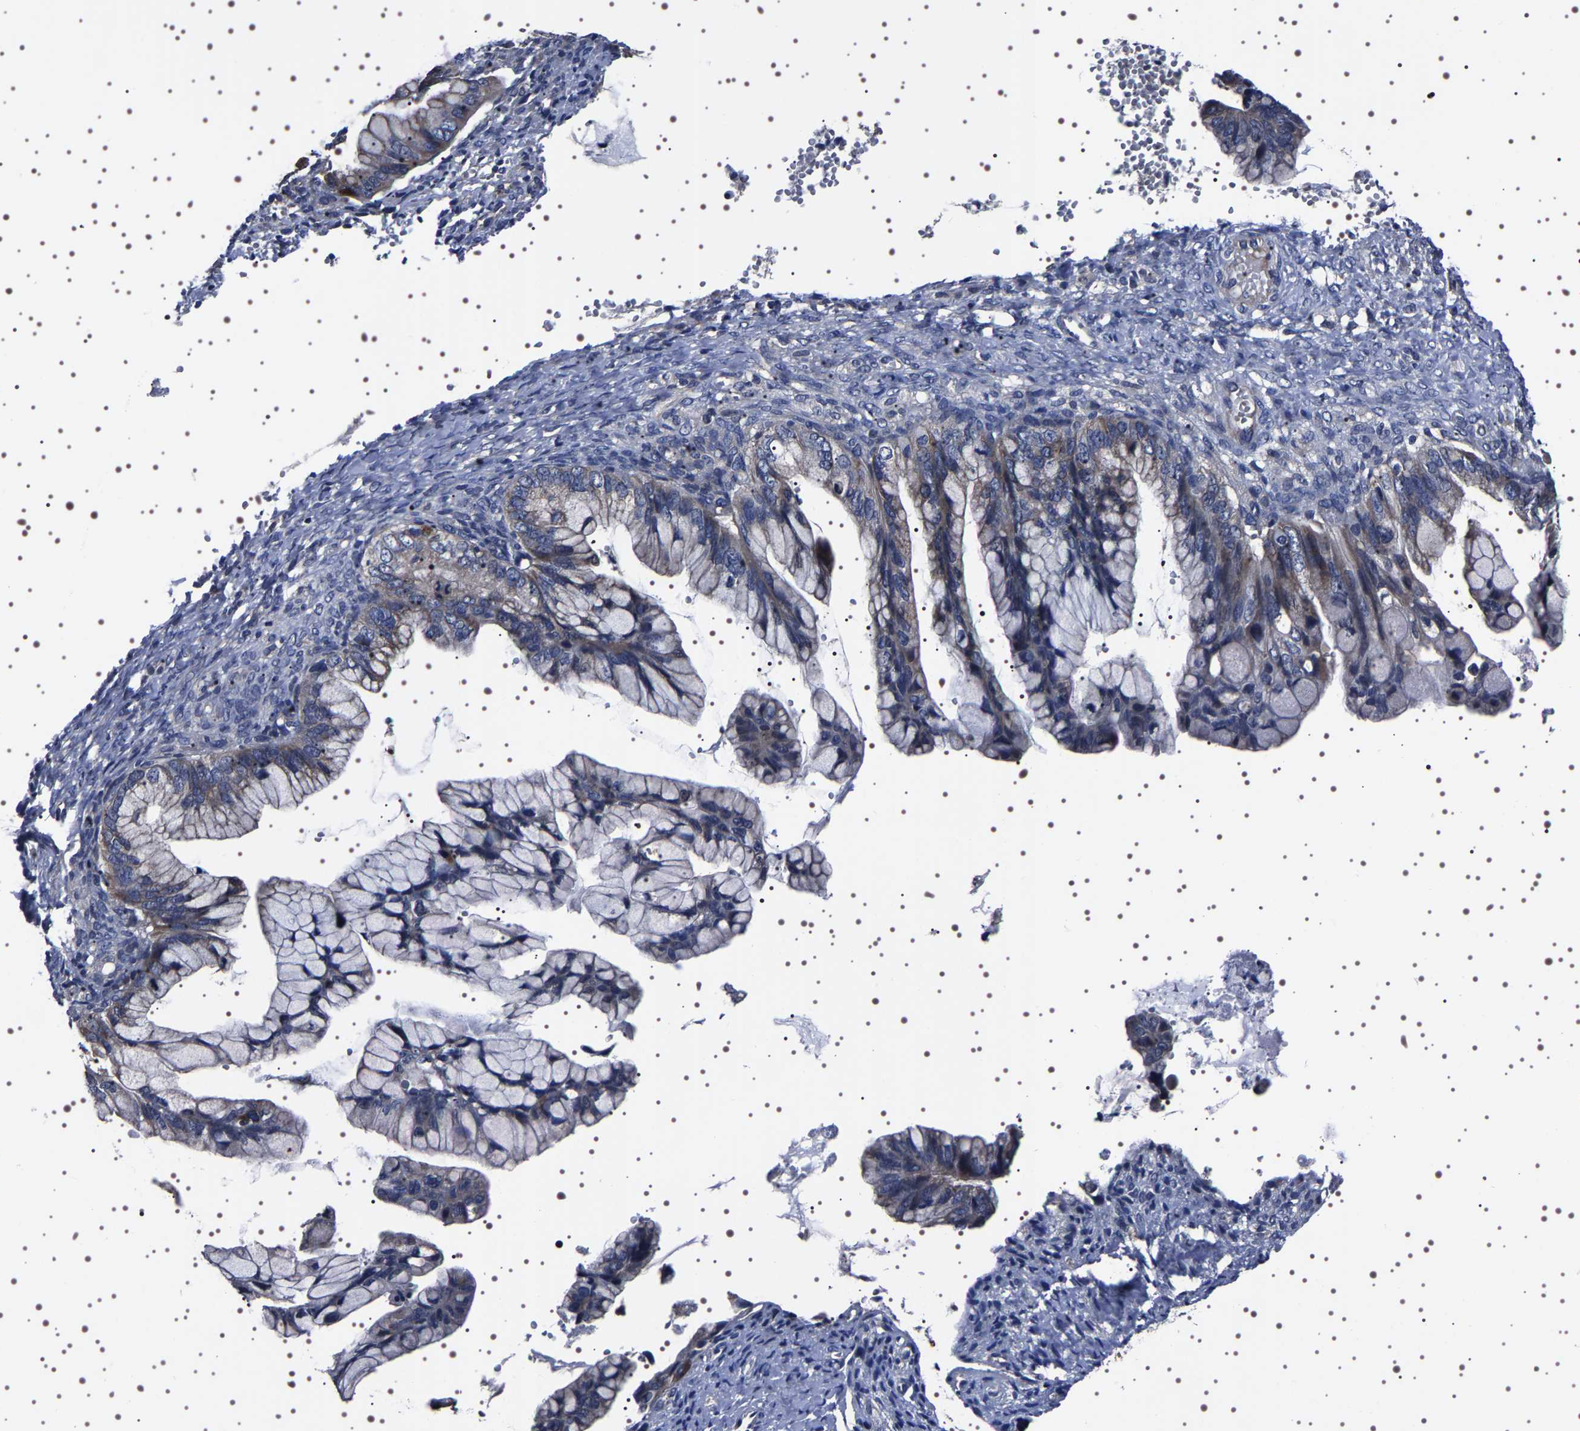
{"staining": {"intensity": "weak", "quantity": "<25%", "location": "cytoplasmic/membranous"}, "tissue": "ovarian cancer", "cell_type": "Tumor cells", "image_type": "cancer", "snomed": [{"axis": "morphology", "description": "Cystadenocarcinoma, mucinous, NOS"}, {"axis": "topography", "description": "Ovary"}], "caption": "Immunohistochemistry (IHC) of ovarian mucinous cystadenocarcinoma displays no staining in tumor cells.", "gene": "TARBP1", "patient": {"sex": "female", "age": 36}}